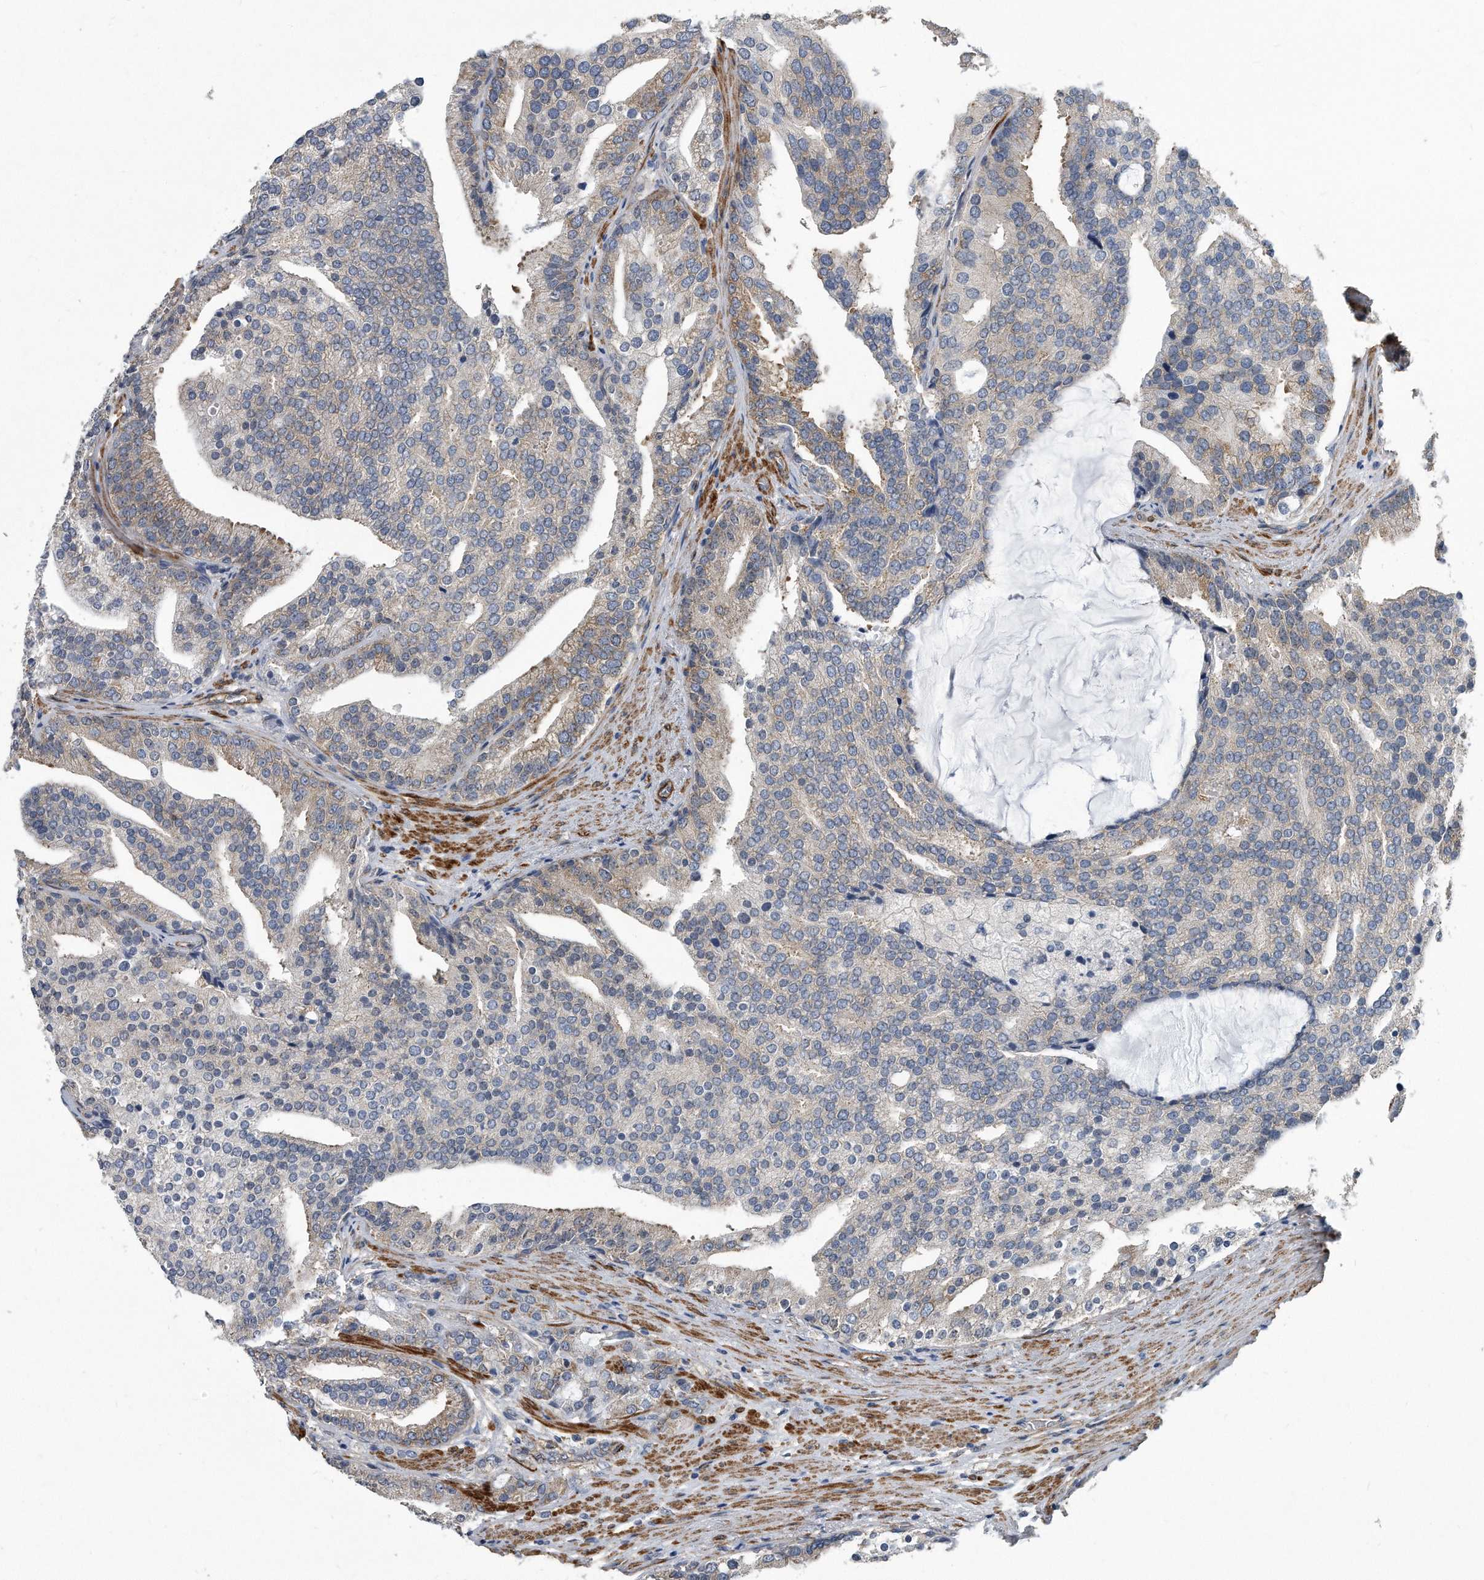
{"staining": {"intensity": "weak", "quantity": "<25%", "location": "cytoplasmic/membranous"}, "tissue": "prostate cancer", "cell_type": "Tumor cells", "image_type": "cancer", "snomed": [{"axis": "morphology", "description": "Adenocarcinoma, Low grade"}, {"axis": "topography", "description": "Prostate"}], "caption": "This is an IHC photomicrograph of prostate cancer. There is no staining in tumor cells.", "gene": "EIF2B4", "patient": {"sex": "male", "age": 67}}